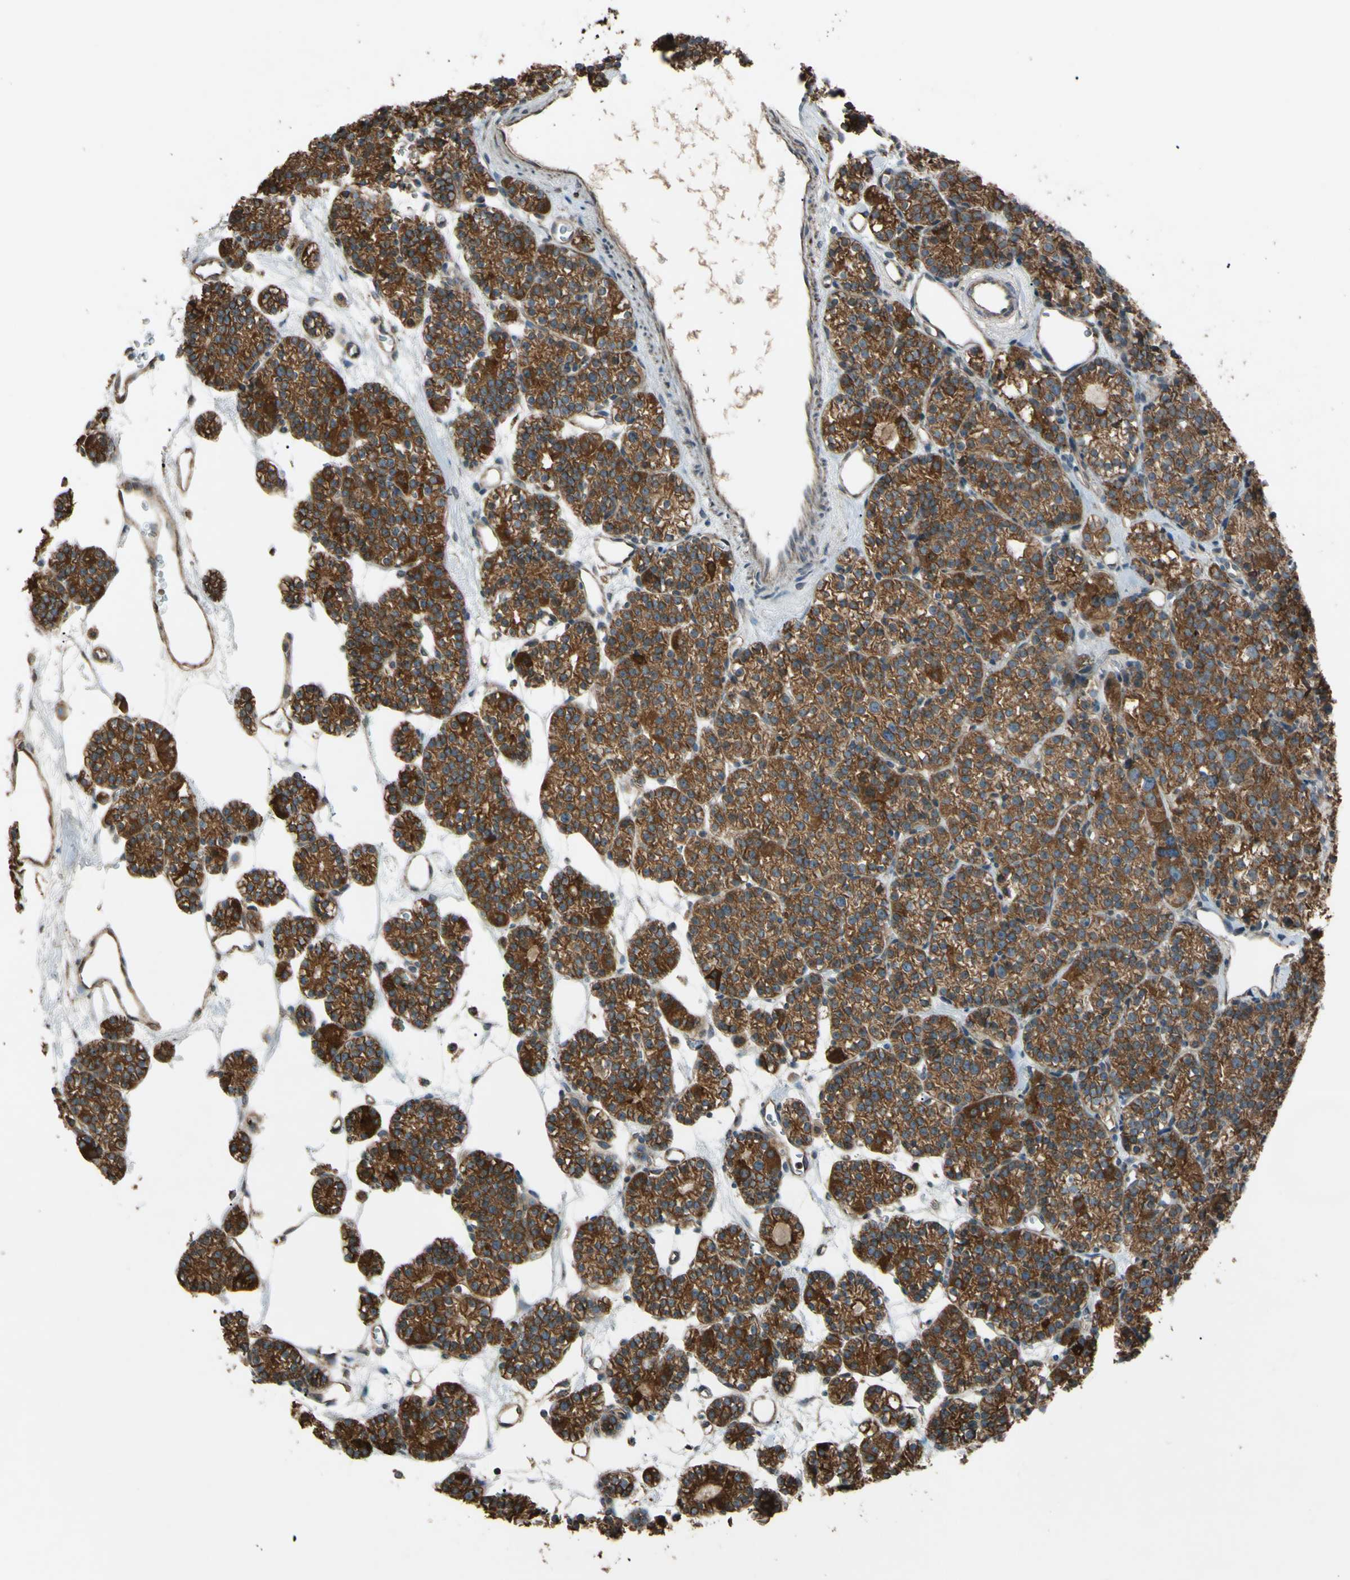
{"staining": {"intensity": "strong", "quantity": "25%-75%", "location": "cytoplasmic/membranous"}, "tissue": "parathyroid gland", "cell_type": "Glandular cells", "image_type": "normal", "snomed": [{"axis": "morphology", "description": "Normal tissue, NOS"}, {"axis": "topography", "description": "Parathyroid gland"}], "caption": "Immunohistochemical staining of unremarkable human parathyroid gland exhibits high levels of strong cytoplasmic/membranous staining in about 25%-75% of glandular cells. Nuclei are stained in blue.", "gene": "ACOT8", "patient": {"sex": "female", "age": 64}}